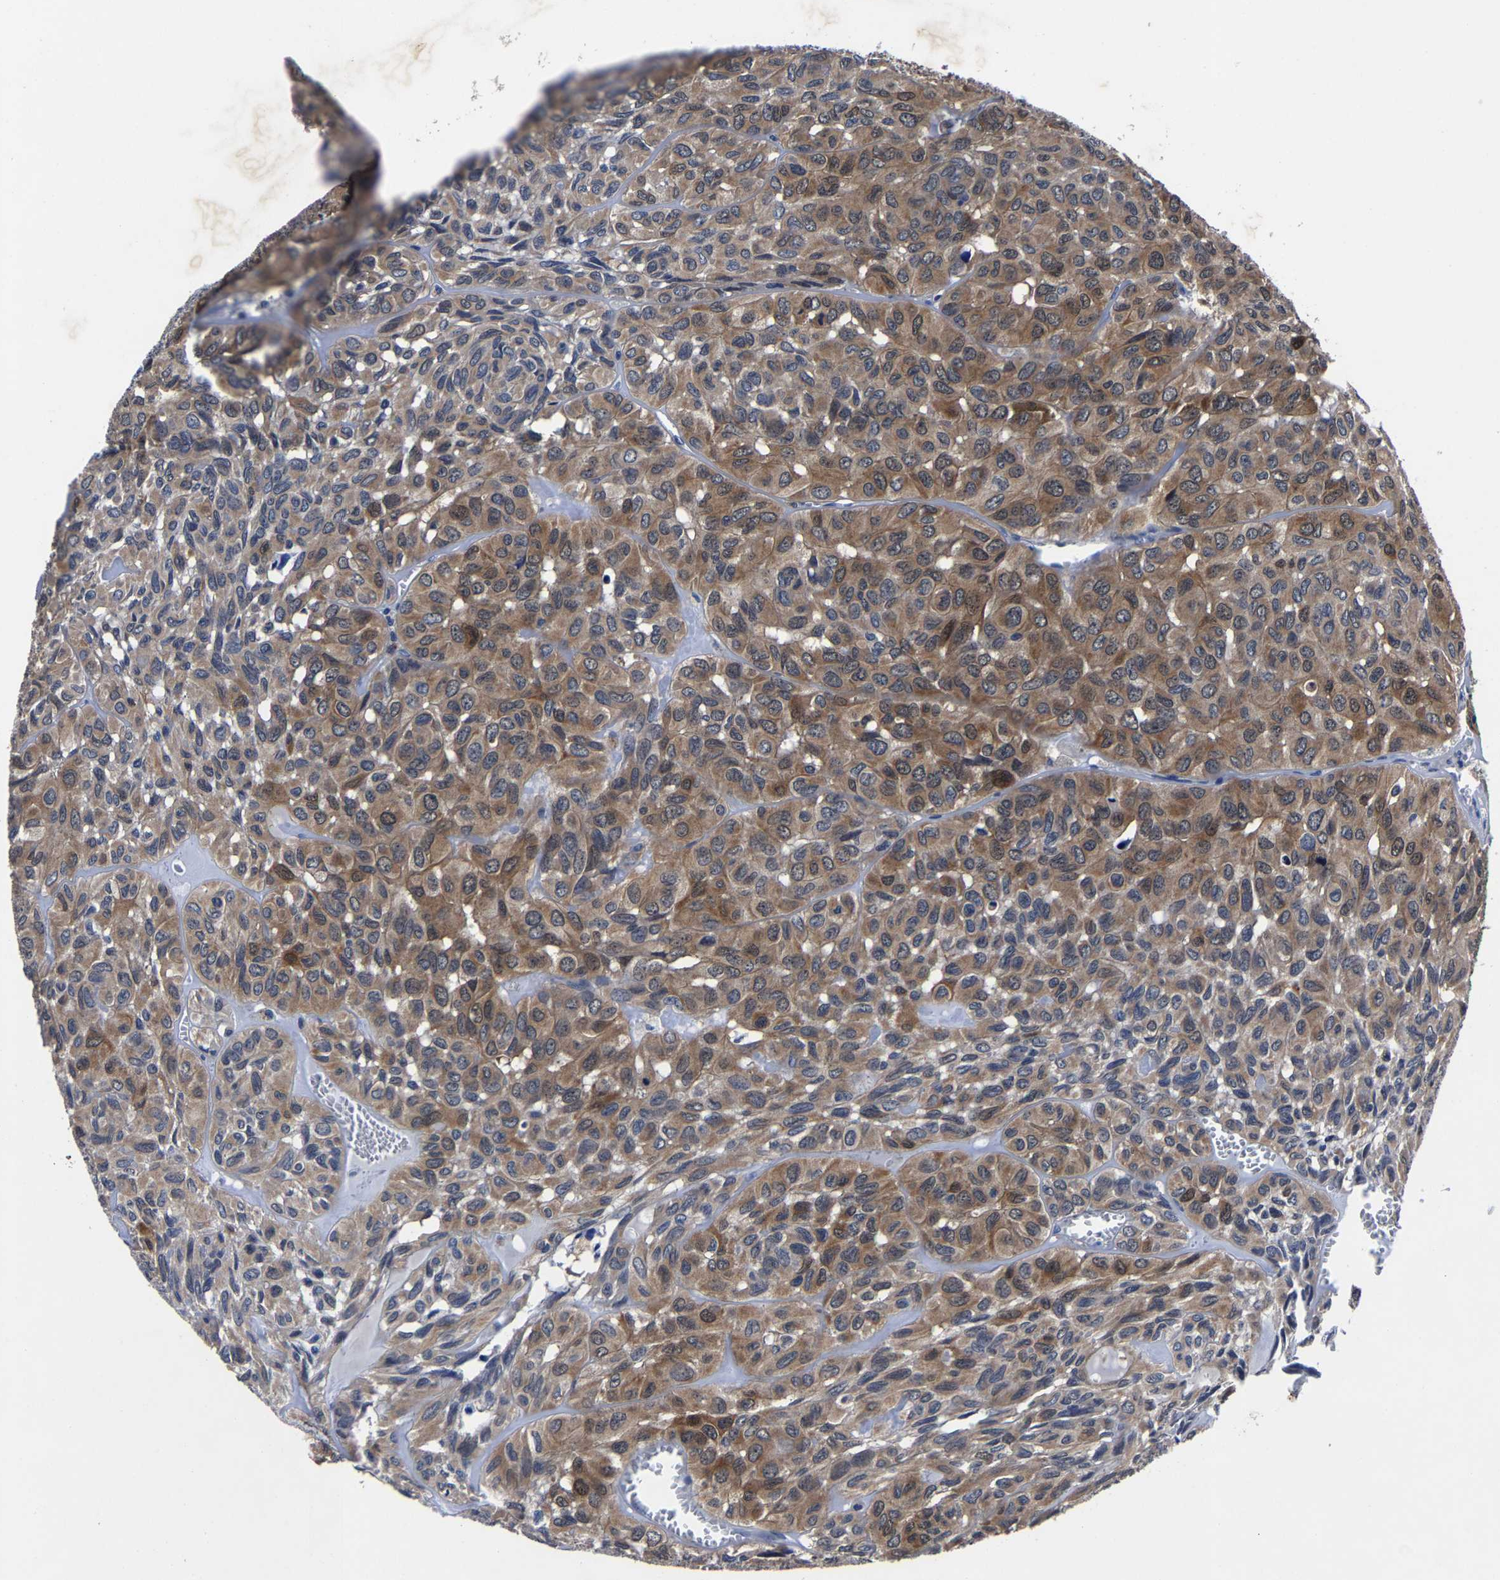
{"staining": {"intensity": "moderate", "quantity": ">75%", "location": "cytoplasmic/membranous"}, "tissue": "head and neck cancer", "cell_type": "Tumor cells", "image_type": "cancer", "snomed": [{"axis": "morphology", "description": "Adenocarcinoma, NOS"}, {"axis": "topography", "description": "Salivary gland, NOS"}, {"axis": "topography", "description": "Head-Neck"}], "caption": "This is an image of immunohistochemistry staining of head and neck cancer (adenocarcinoma), which shows moderate staining in the cytoplasmic/membranous of tumor cells.", "gene": "PSPH", "patient": {"sex": "female", "age": 76}}